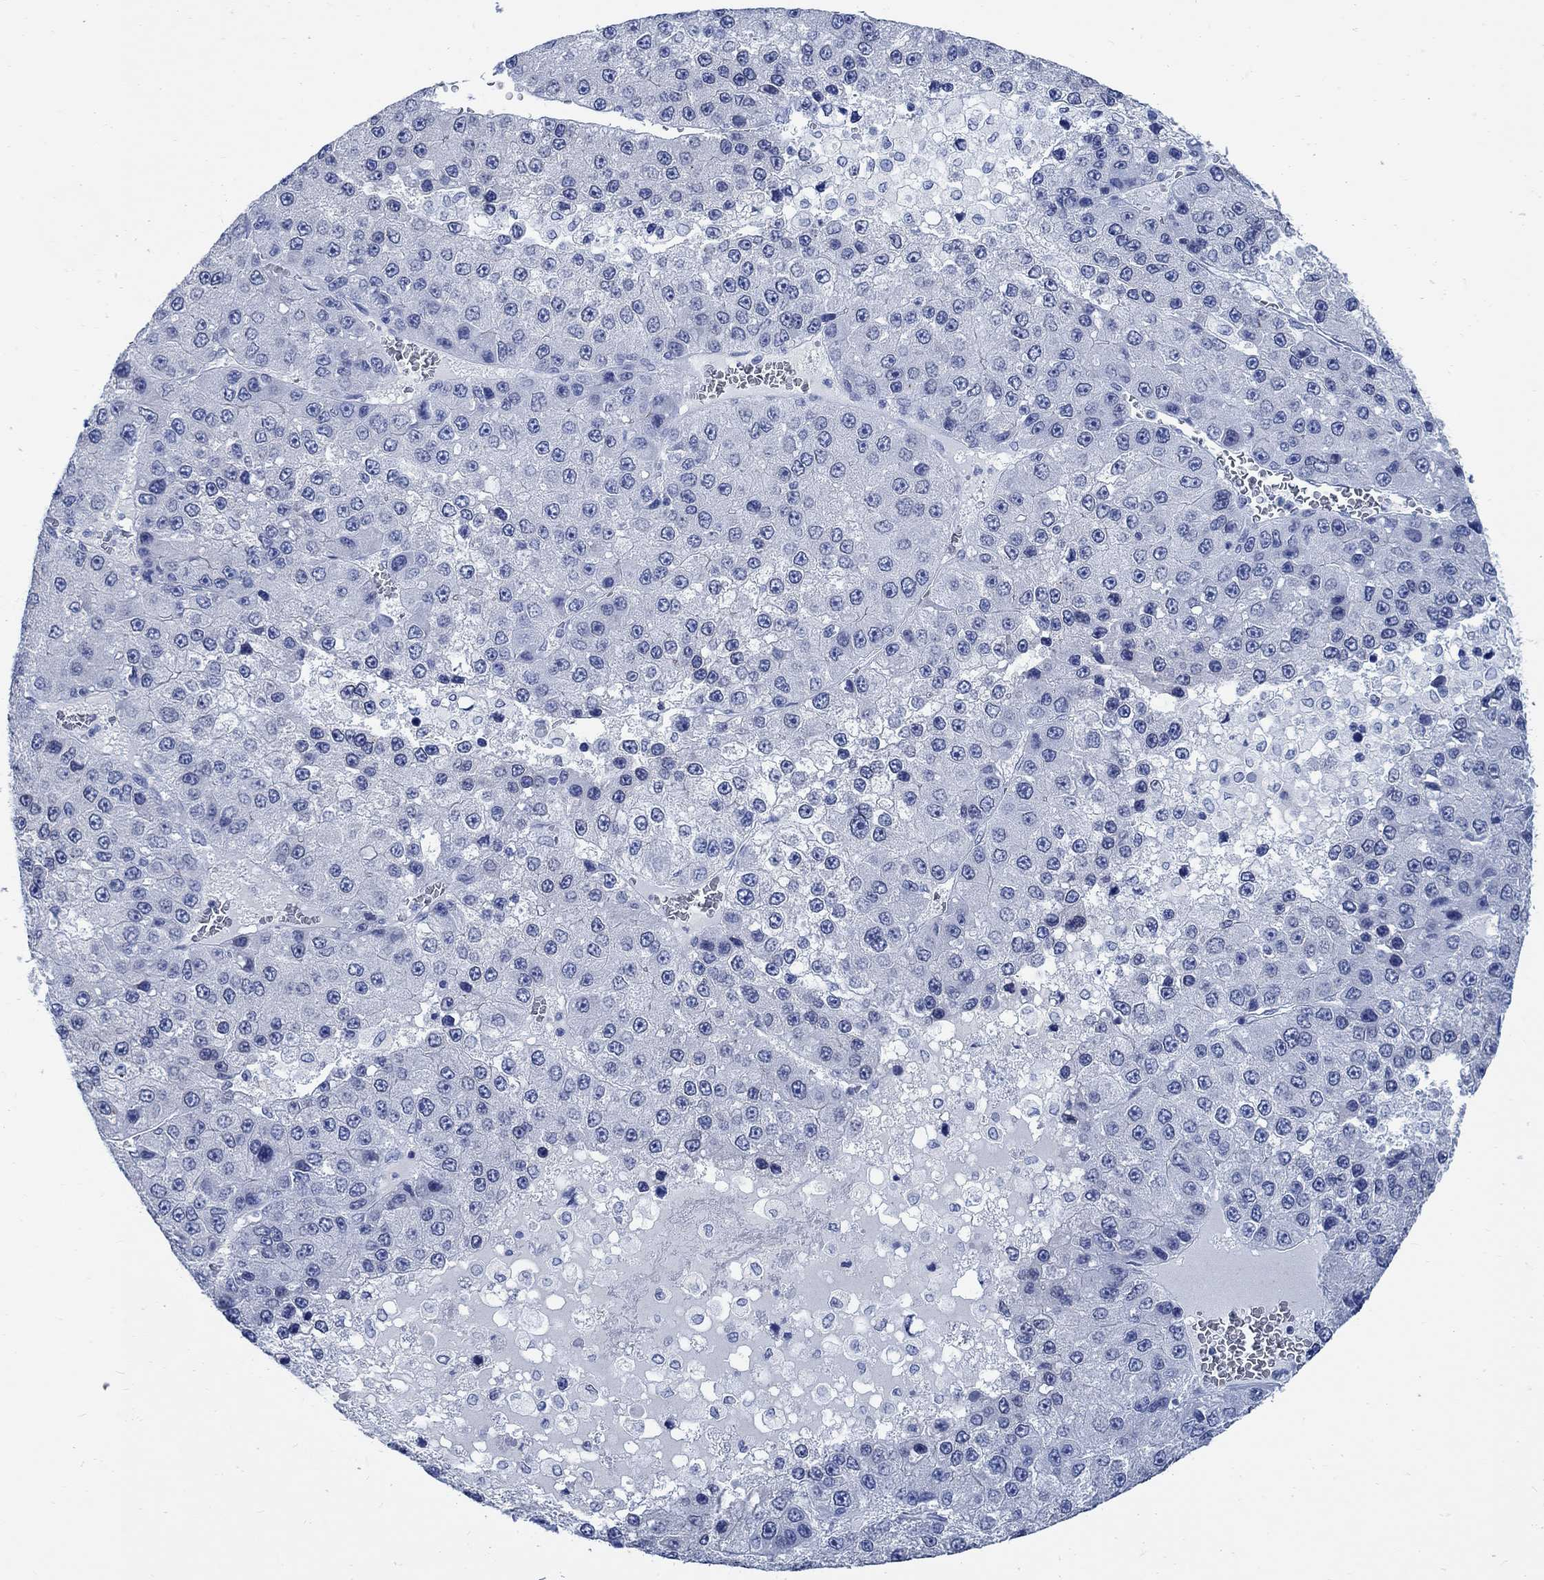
{"staining": {"intensity": "negative", "quantity": "none", "location": "none"}, "tissue": "liver cancer", "cell_type": "Tumor cells", "image_type": "cancer", "snomed": [{"axis": "morphology", "description": "Carcinoma, Hepatocellular, NOS"}, {"axis": "topography", "description": "Liver"}], "caption": "Liver cancer (hepatocellular carcinoma) was stained to show a protein in brown. There is no significant staining in tumor cells.", "gene": "CAMK2N1", "patient": {"sex": "female", "age": 73}}